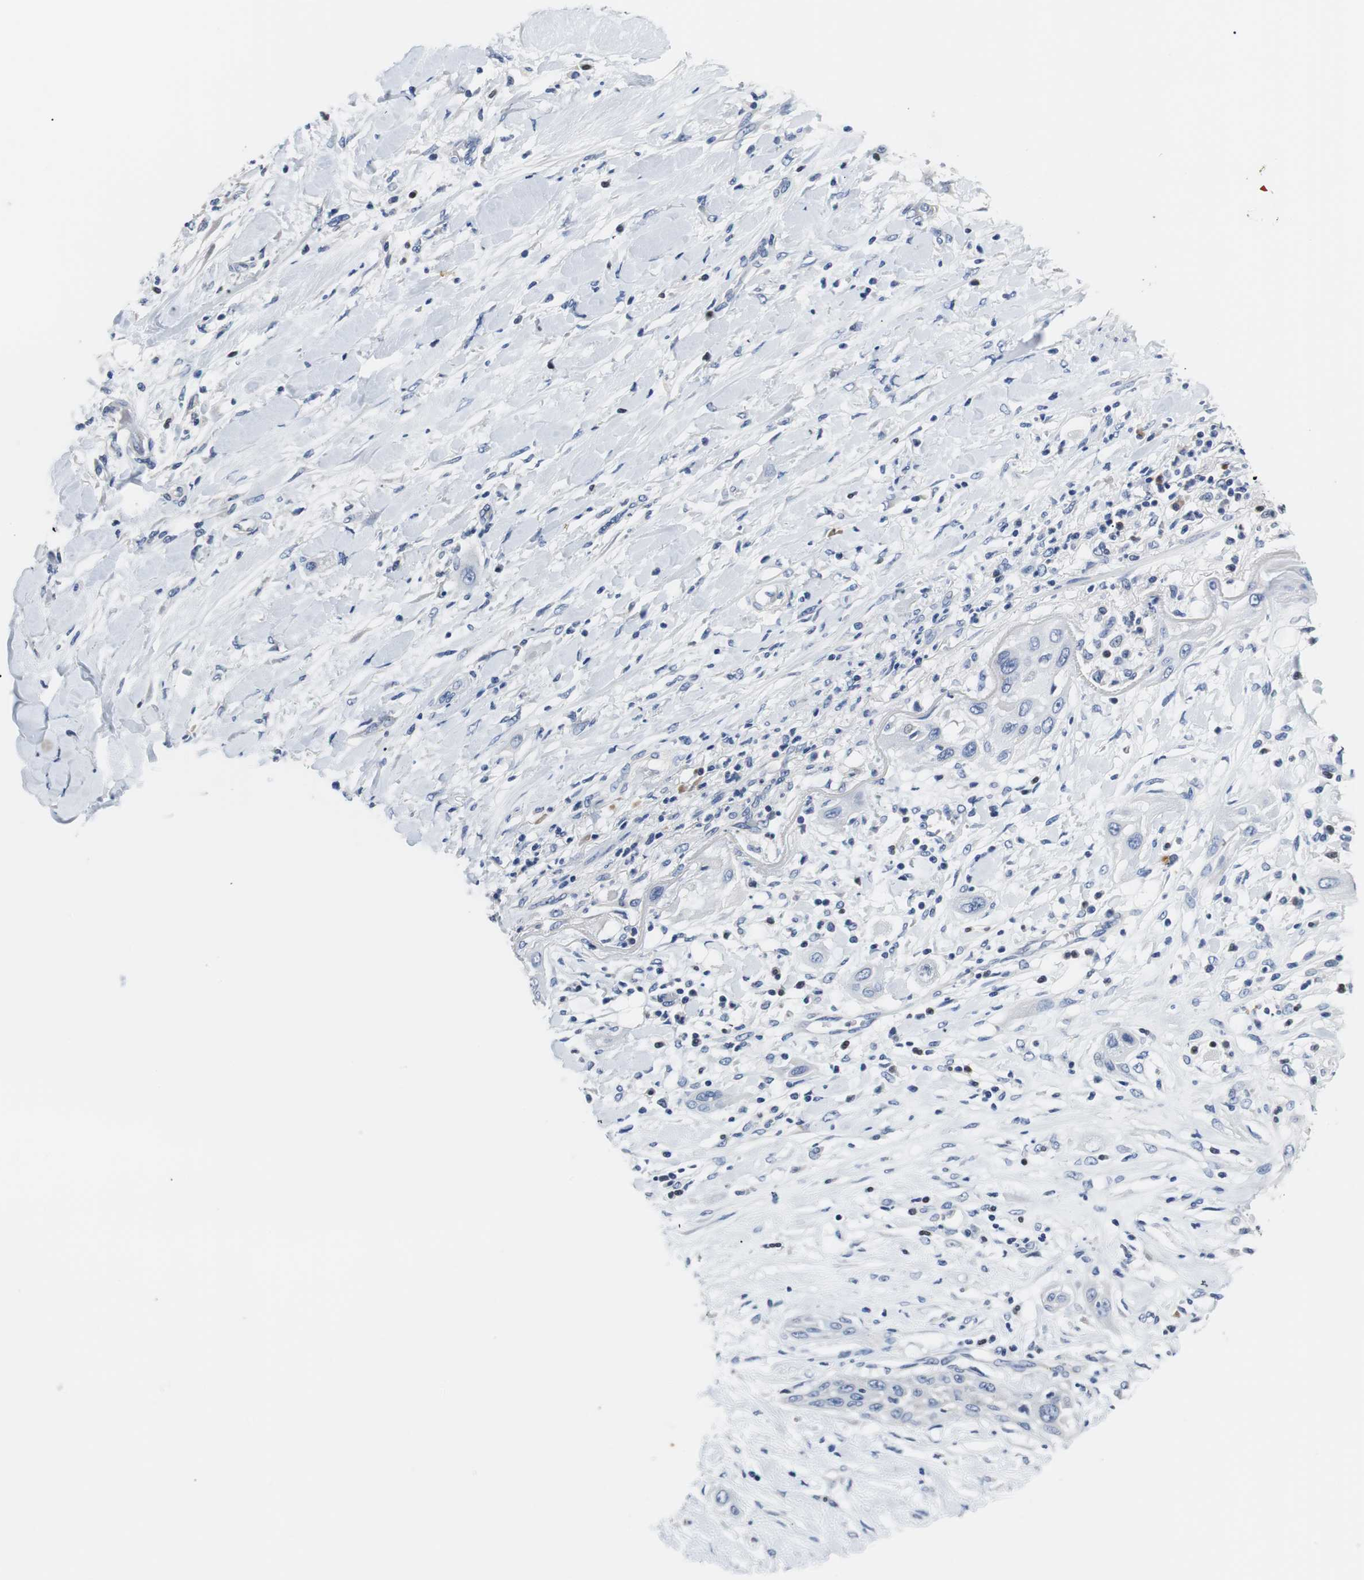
{"staining": {"intensity": "negative", "quantity": "none", "location": "none"}, "tissue": "lung cancer", "cell_type": "Tumor cells", "image_type": "cancer", "snomed": [{"axis": "morphology", "description": "Squamous cell carcinoma, NOS"}, {"axis": "topography", "description": "Lung"}], "caption": "Tumor cells show no significant protein staining in lung squamous cell carcinoma.", "gene": "PCK1", "patient": {"sex": "female", "age": 47}}